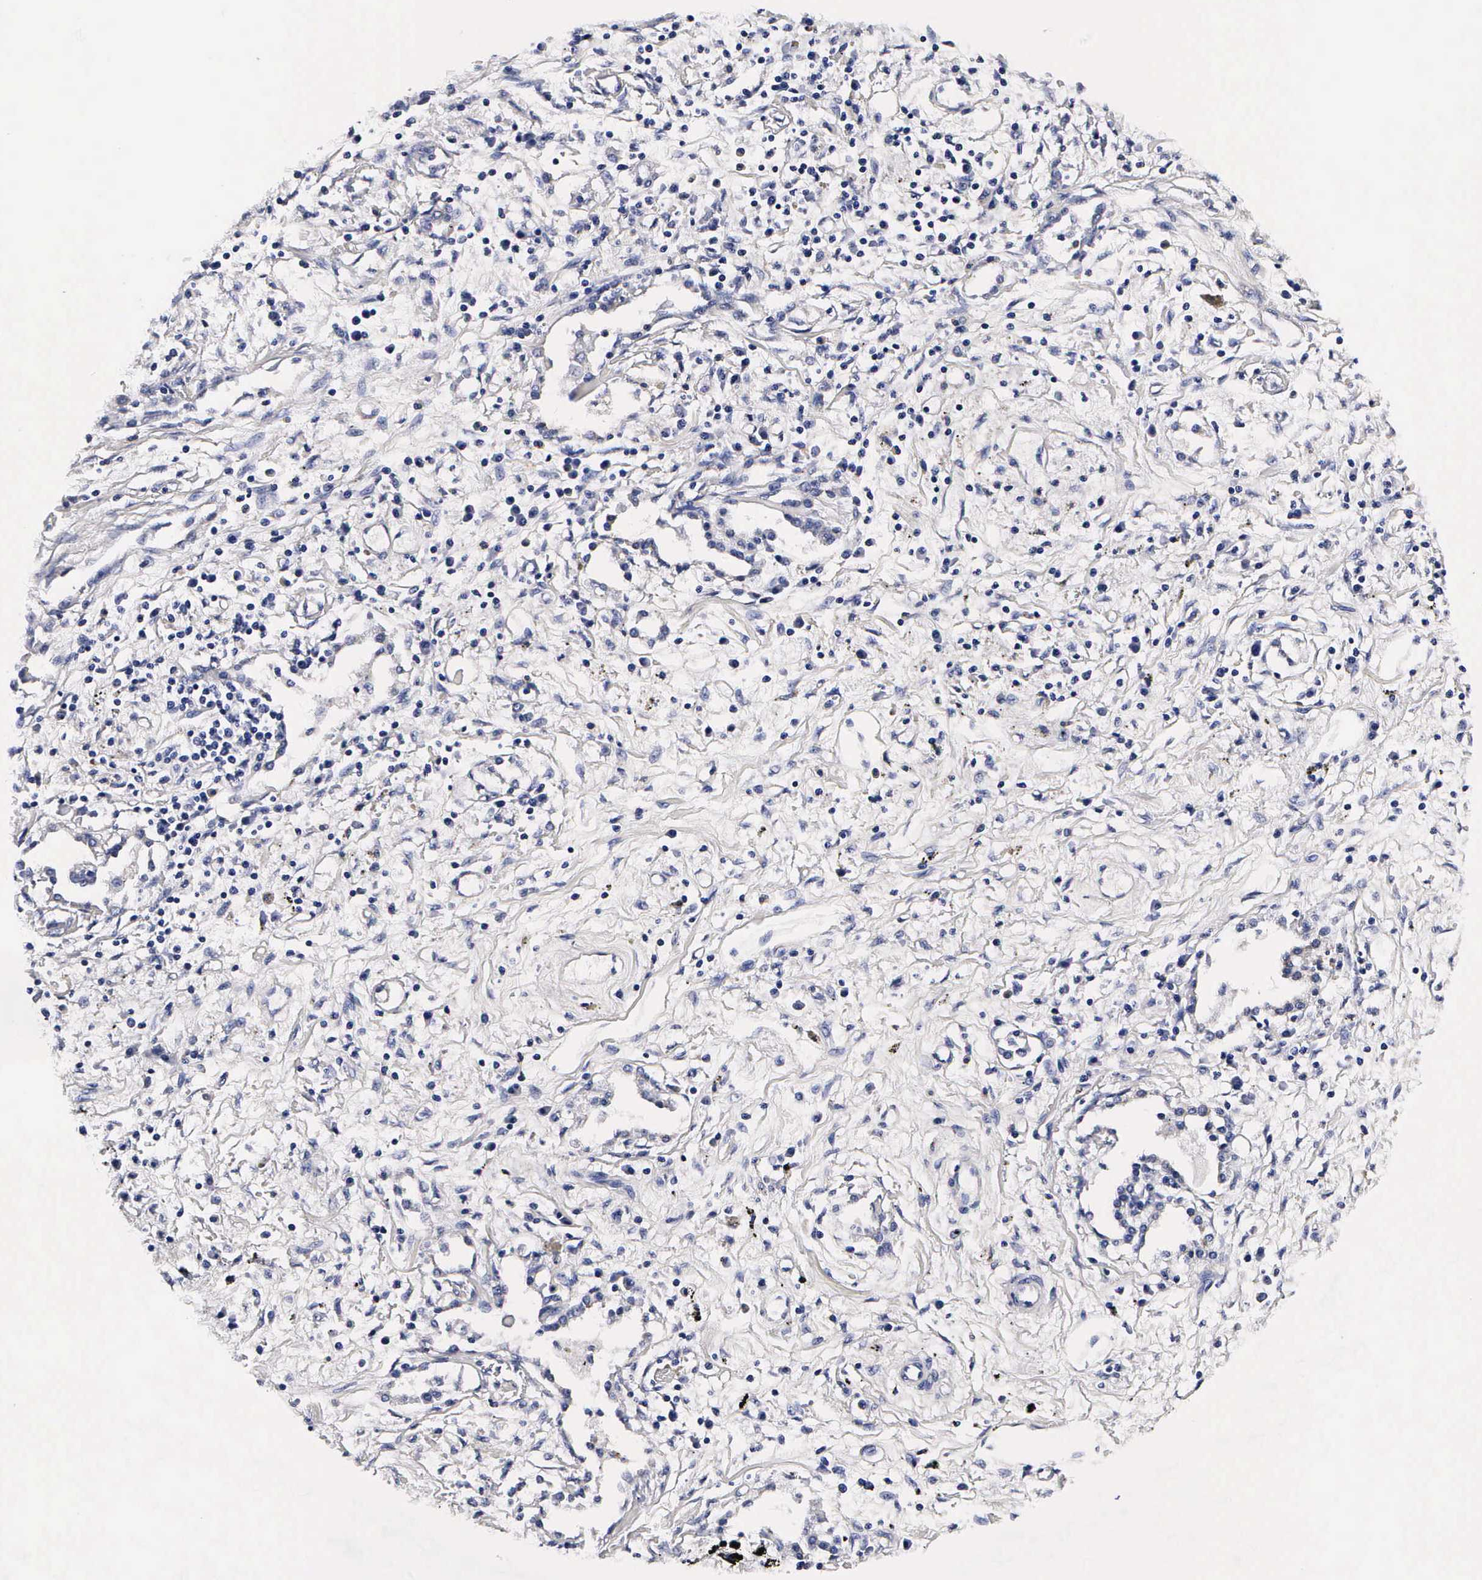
{"staining": {"intensity": "negative", "quantity": "none", "location": "none"}, "tissue": "lung cancer", "cell_type": "Tumor cells", "image_type": "cancer", "snomed": [{"axis": "morphology", "description": "Adenocarcinoma, NOS"}, {"axis": "topography", "description": "Lung"}], "caption": "Histopathology image shows no protein expression in tumor cells of lung cancer tissue.", "gene": "RNASE6", "patient": {"sex": "male", "age": 60}}